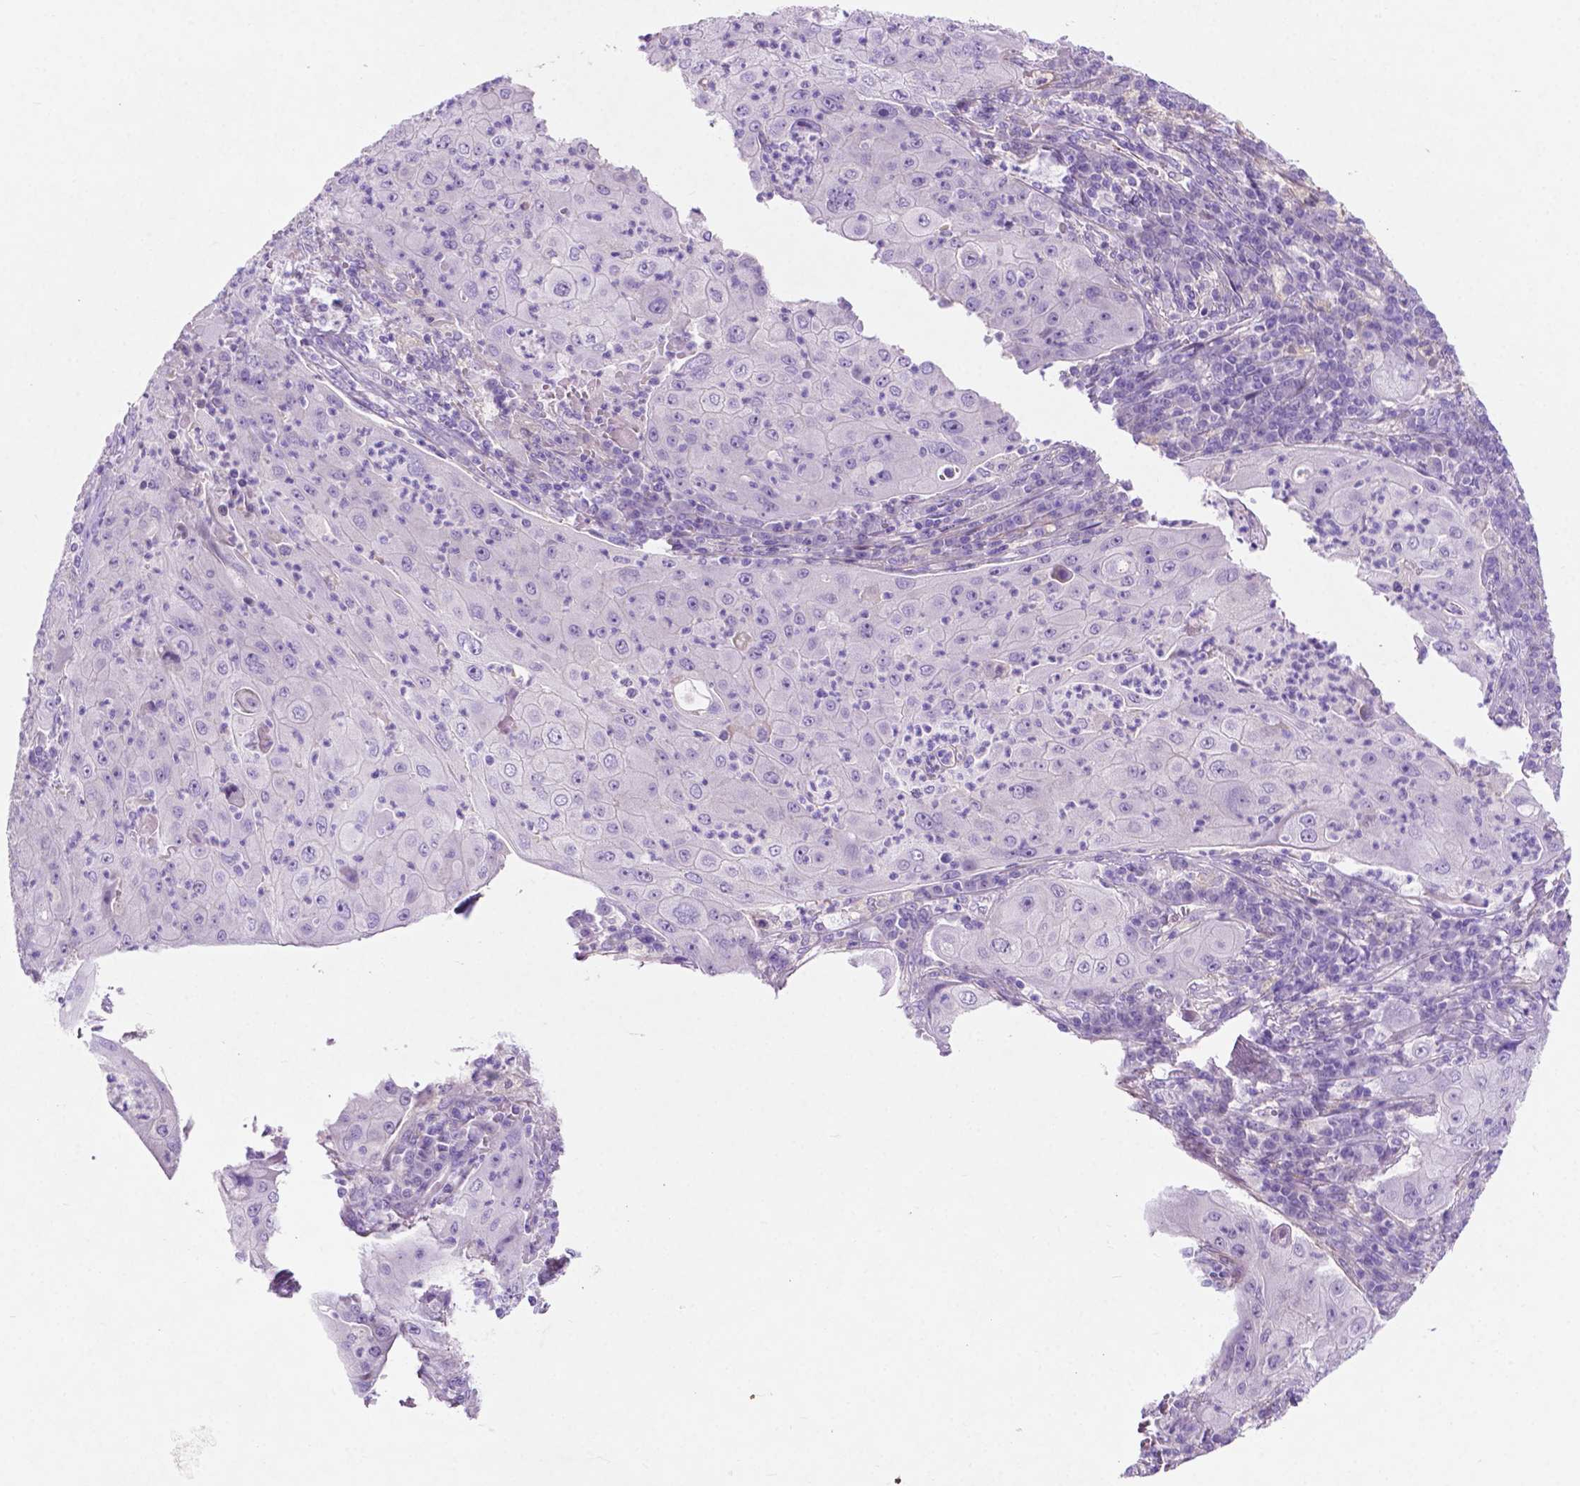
{"staining": {"intensity": "negative", "quantity": "none", "location": "none"}, "tissue": "lung cancer", "cell_type": "Tumor cells", "image_type": "cancer", "snomed": [{"axis": "morphology", "description": "Squamous cell carcinoma, NOS"}, {"axis": "topography", "description": "Lung"}], "caption": "Immunohistochemistry photomicrograph of neoplastic tissue: lung cancer (squamous cell carcinoma) stained with DAB demonstrates no significant protein expression in tumor cells.", "gene": "ASPG", "patient": {"sex": "female", "age": 59}}